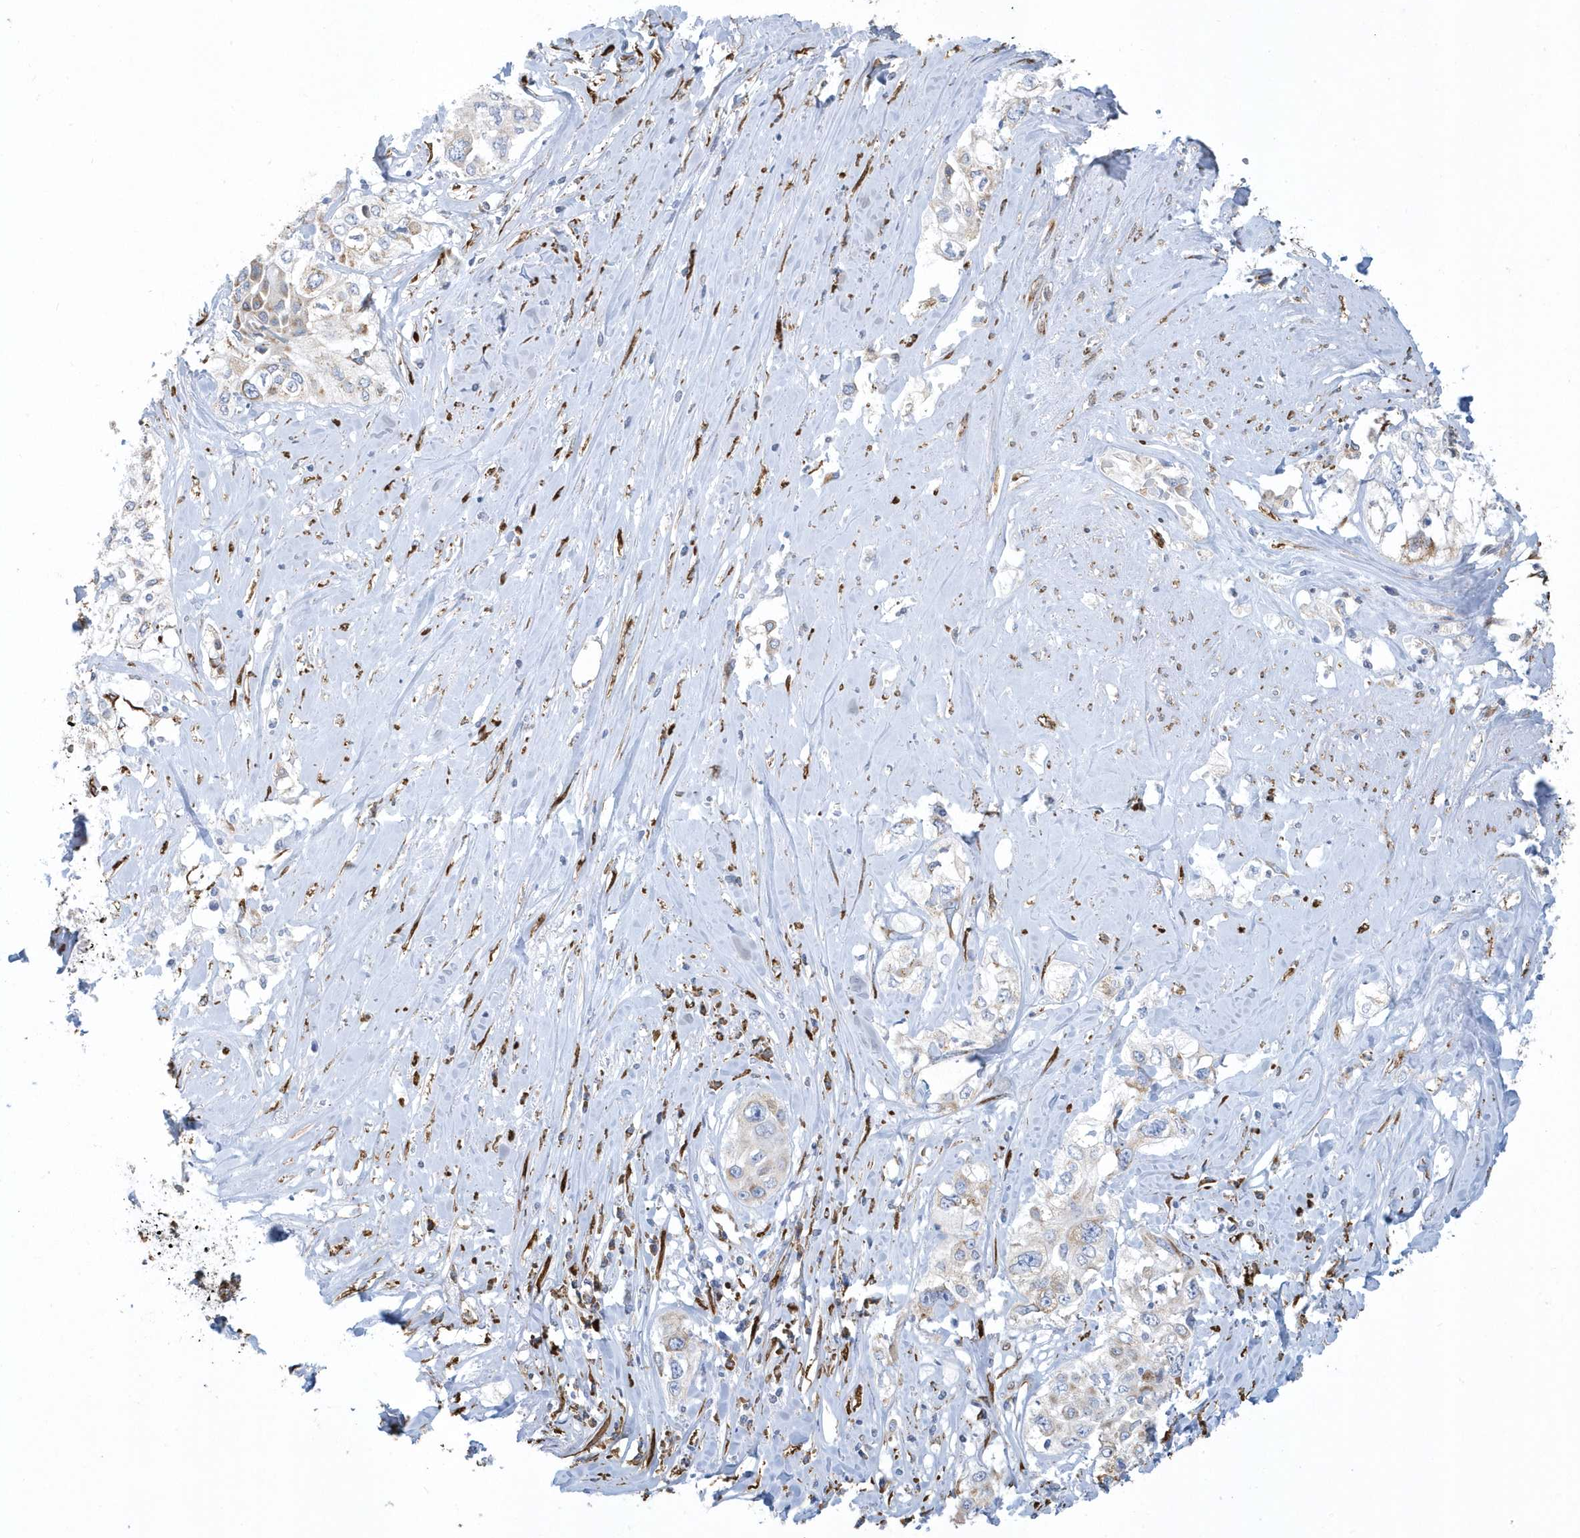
{"staining": {"intensity": "weak", "quantity": "<25%", "location": "cytoplasmic/membranous"}, "tissue": "cervical cancer", "cell_type": "Tumor cells", "image_type": "cancer", "snomed": [{"axis": "morphology", "description": "Squamous cell carcinoma, NOS"}, {"axis": "topography", "description": "Cervix"}], "caption": "An immunohistochemistry (IHC) photomicrograph of cervical squamous cell carcinoma is shown. There is no staining in tumor cells of cervical squamous cell carcinoma.", "gene": "DCAF1", "patient": {"sex": "female", "age": 31}}